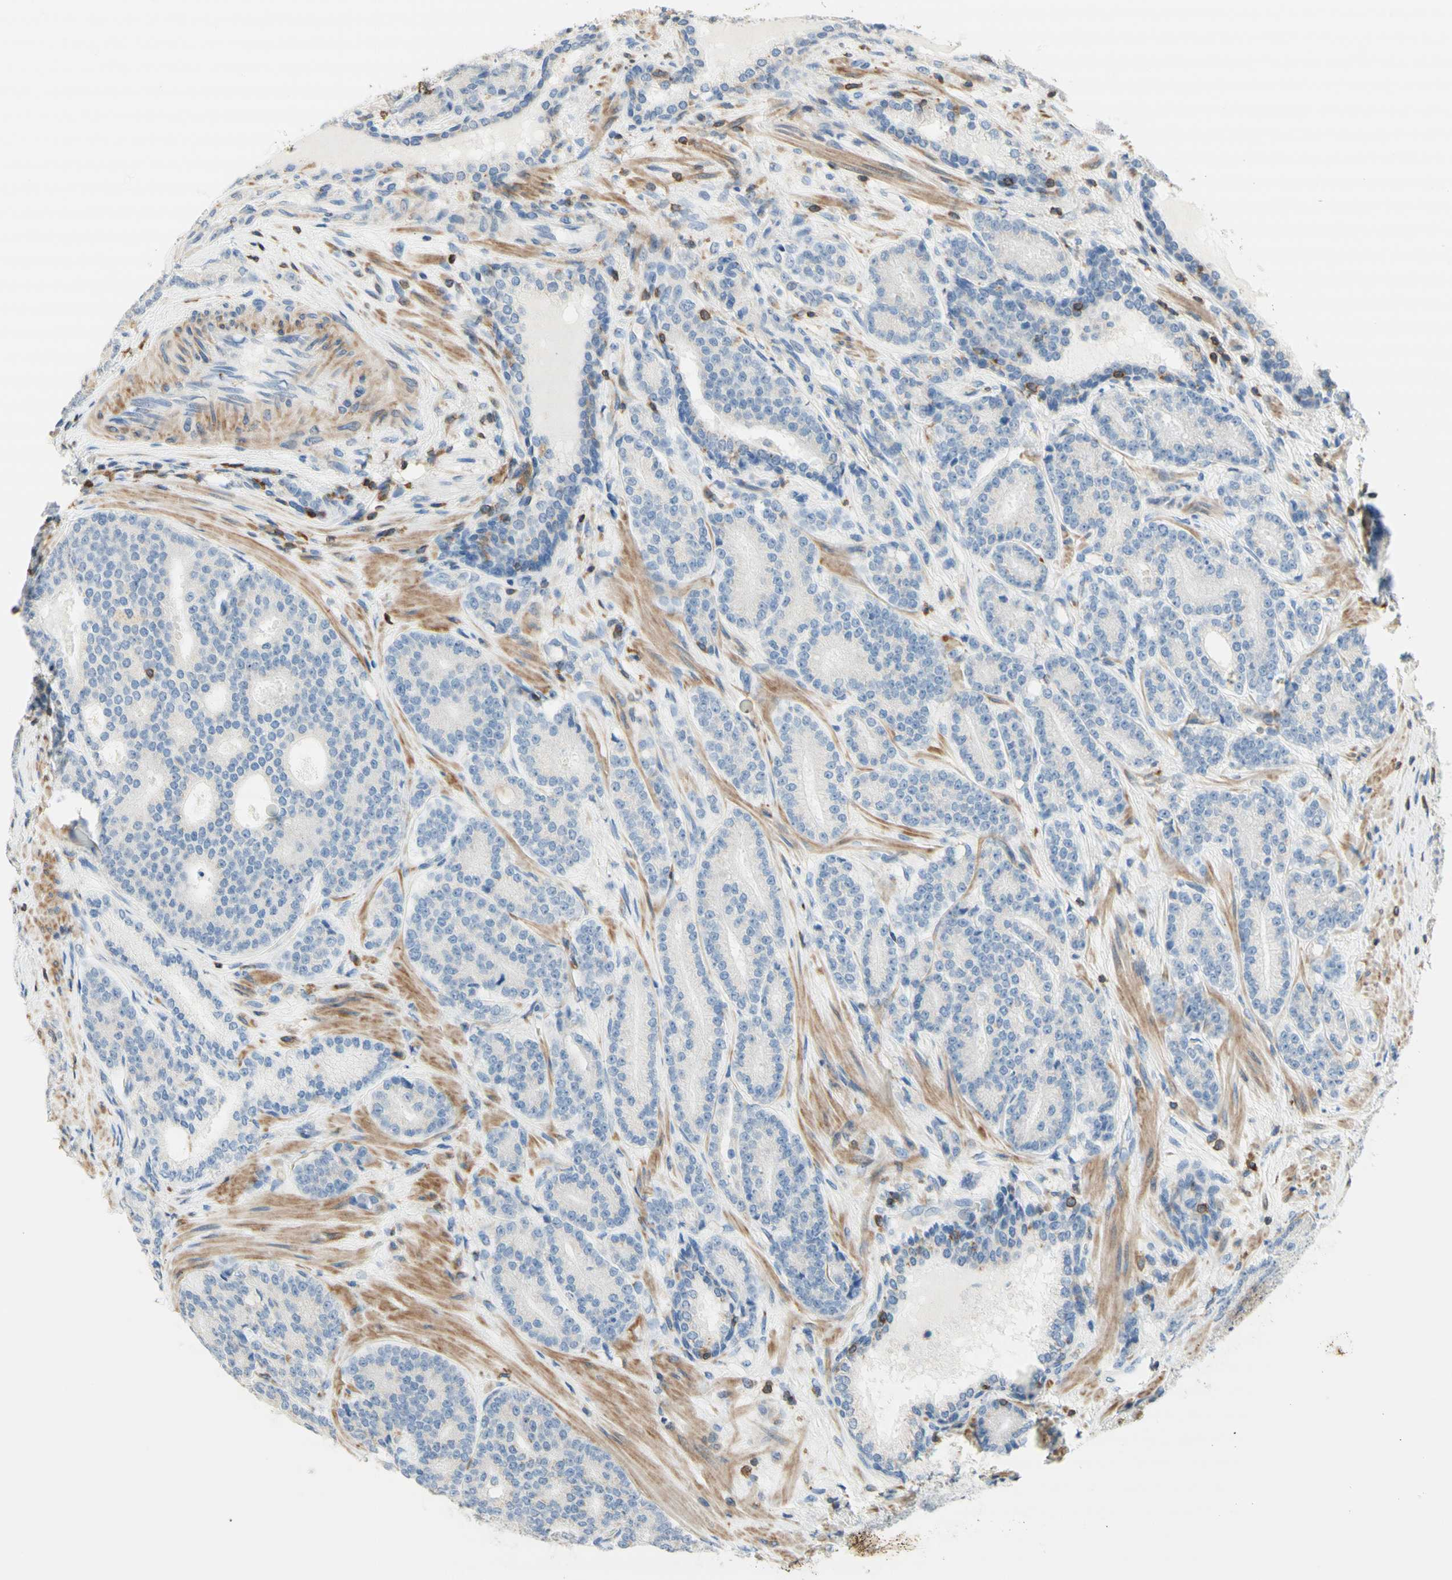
{"staining": {"intensity": "negative", "quantity": "none", "location": "none"}, "tissue": "prostate cancer", "cell_type": "Tumor cells", "image_type": "cancer", "snomed": [{"axis": "morphology", "description": "Adenocarcinoma, High grade"}, {"axis": "topography", "description": "Prostate"}], "caption": "The IHC image has no significant staining in tumor cells of prostate high-grade adenocarcinoma tissue.", "gene": "SPINK6", "patient": {"sex": "male", "age": 61}}